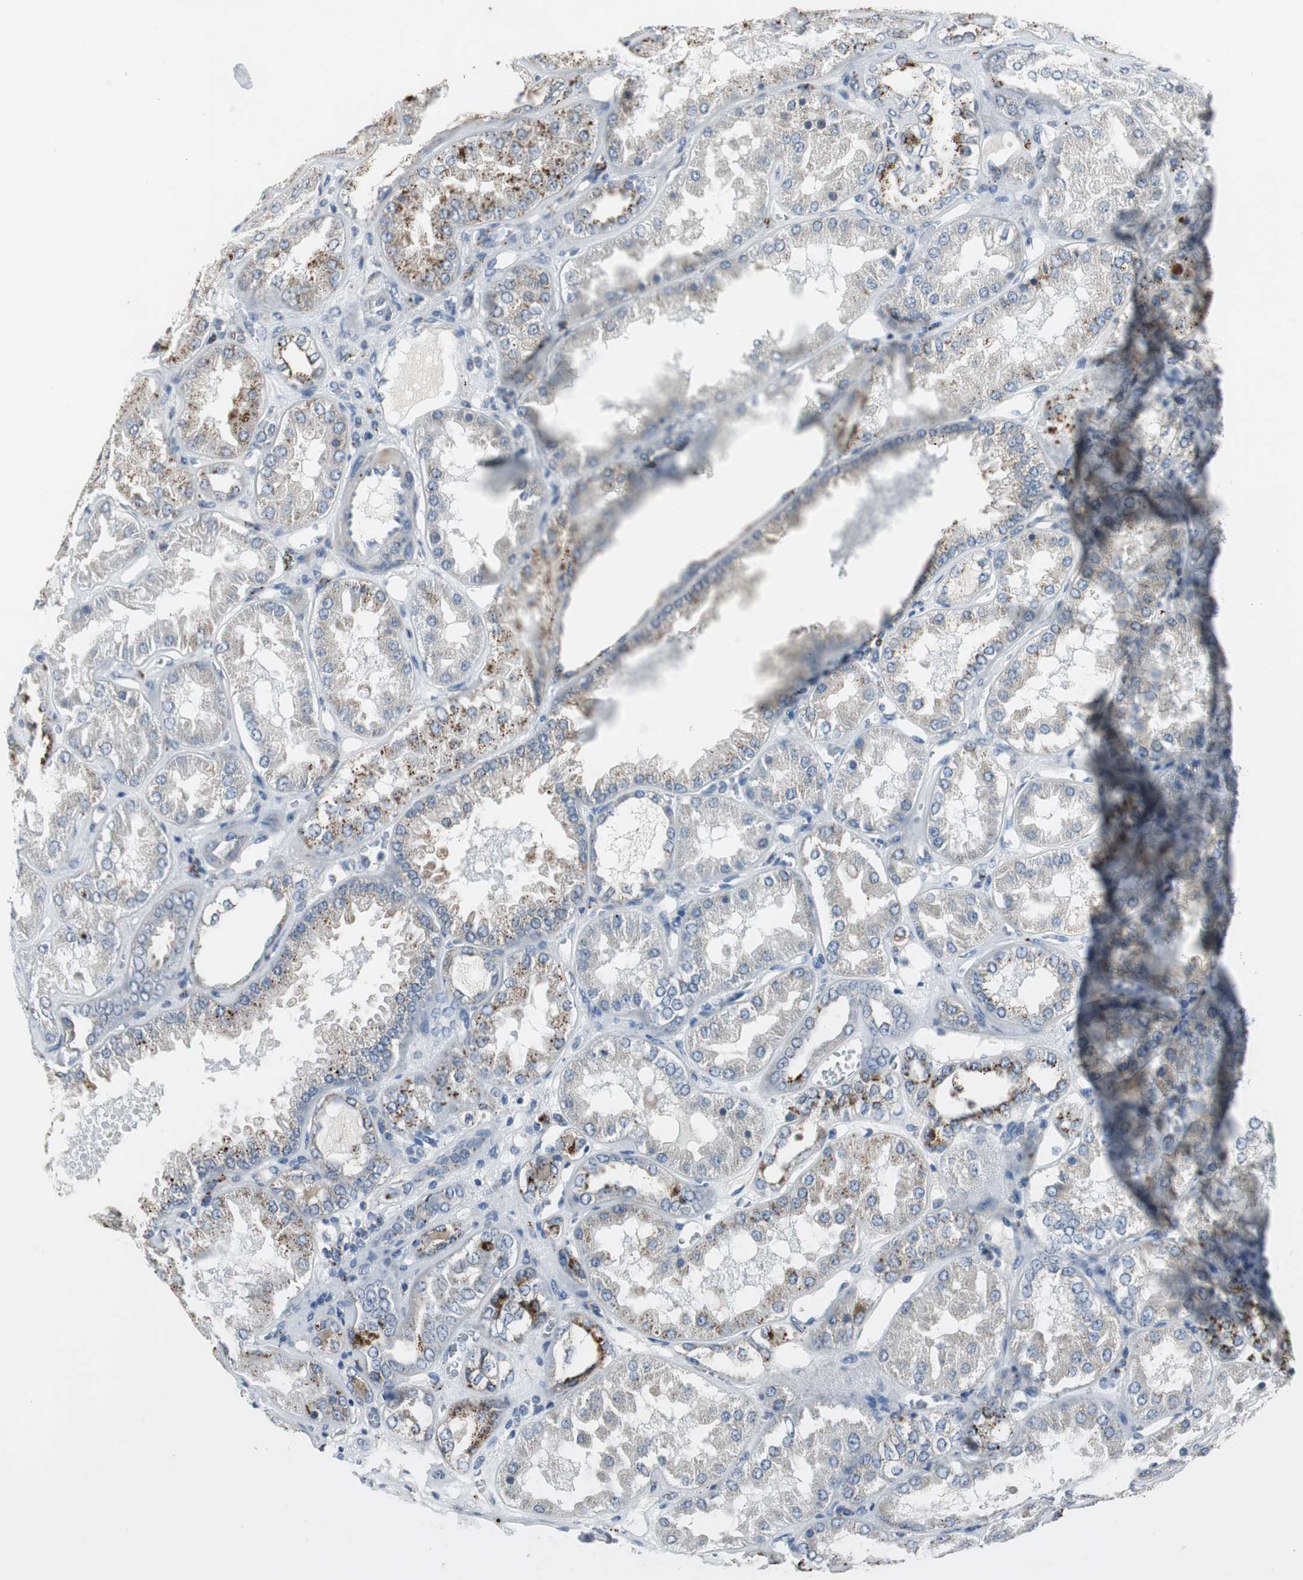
{"staining": {"intensity": "negative", "quantity": "none", "location": "none"}, "tissue": "kidney", "cell_type": "Cells in glomeruli", "image_type": "normal", "snomed": [{"axis": "morphology", "description": "Normal tissue, NOS"}, {"axis": "topography", "description": "Kidney"}], "caption": "Immunohistochemistry histopathology image of normal kidney: kidney stained with DAB exhibits no significant protein staining in cells in glomeruli. The staining is performed using DAB (3,3'-diaminobenzidine) brown chromogen with nuclei counter-stained in using hematoxylin.", "gene": "NLGN1", "patient": {"sex": "female", "age": 56}}